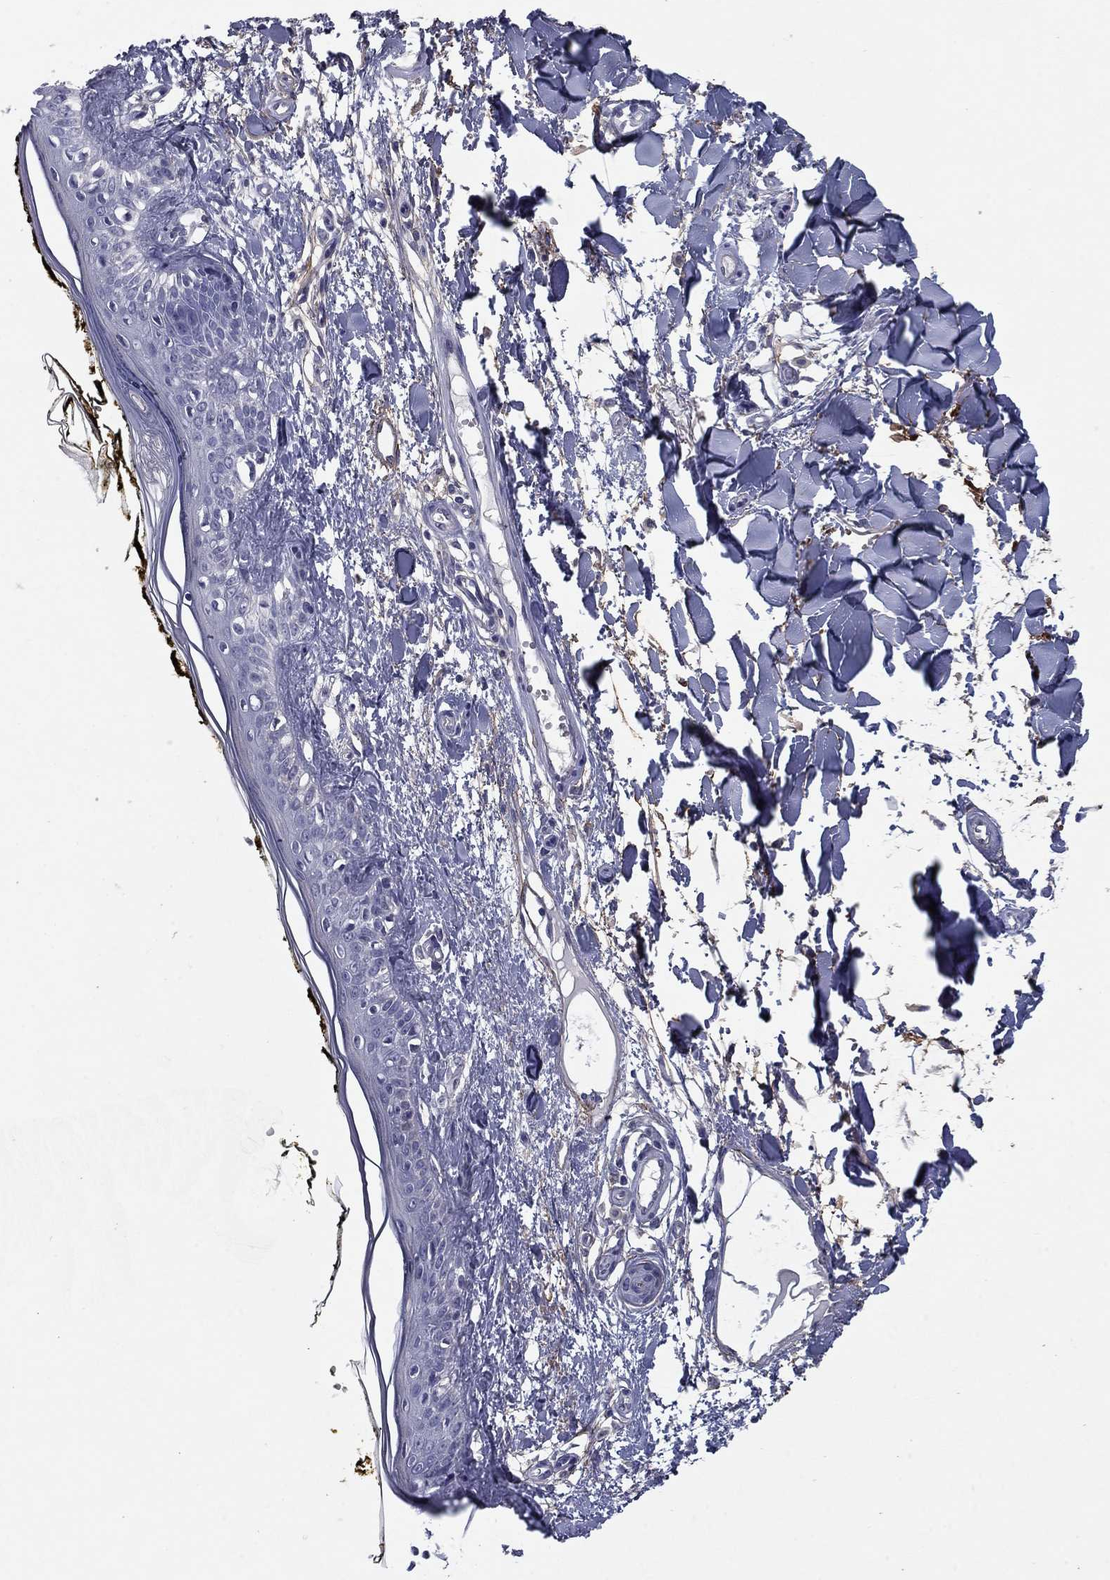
{"staining": {"intensity": "negative", "quantity": "none", "location": "none"}, "tissue": "skin", "cell_type": "Fibroblasts", "image_type": "normal", "snomed": [{"axis": "morphology", "description": "Normal tissue, NOS"}, {"axis": "topography", "description": "Skin"}], "caption": "The immunohistochemistry (IHC) histopathology image has no significant staining in fibroblasts of skin. (DAB immunohistochemistry (IHC) with hematoxylin counter stain).", "gene": "REXO5", "patient": {"sex": "male", "age": 76}}